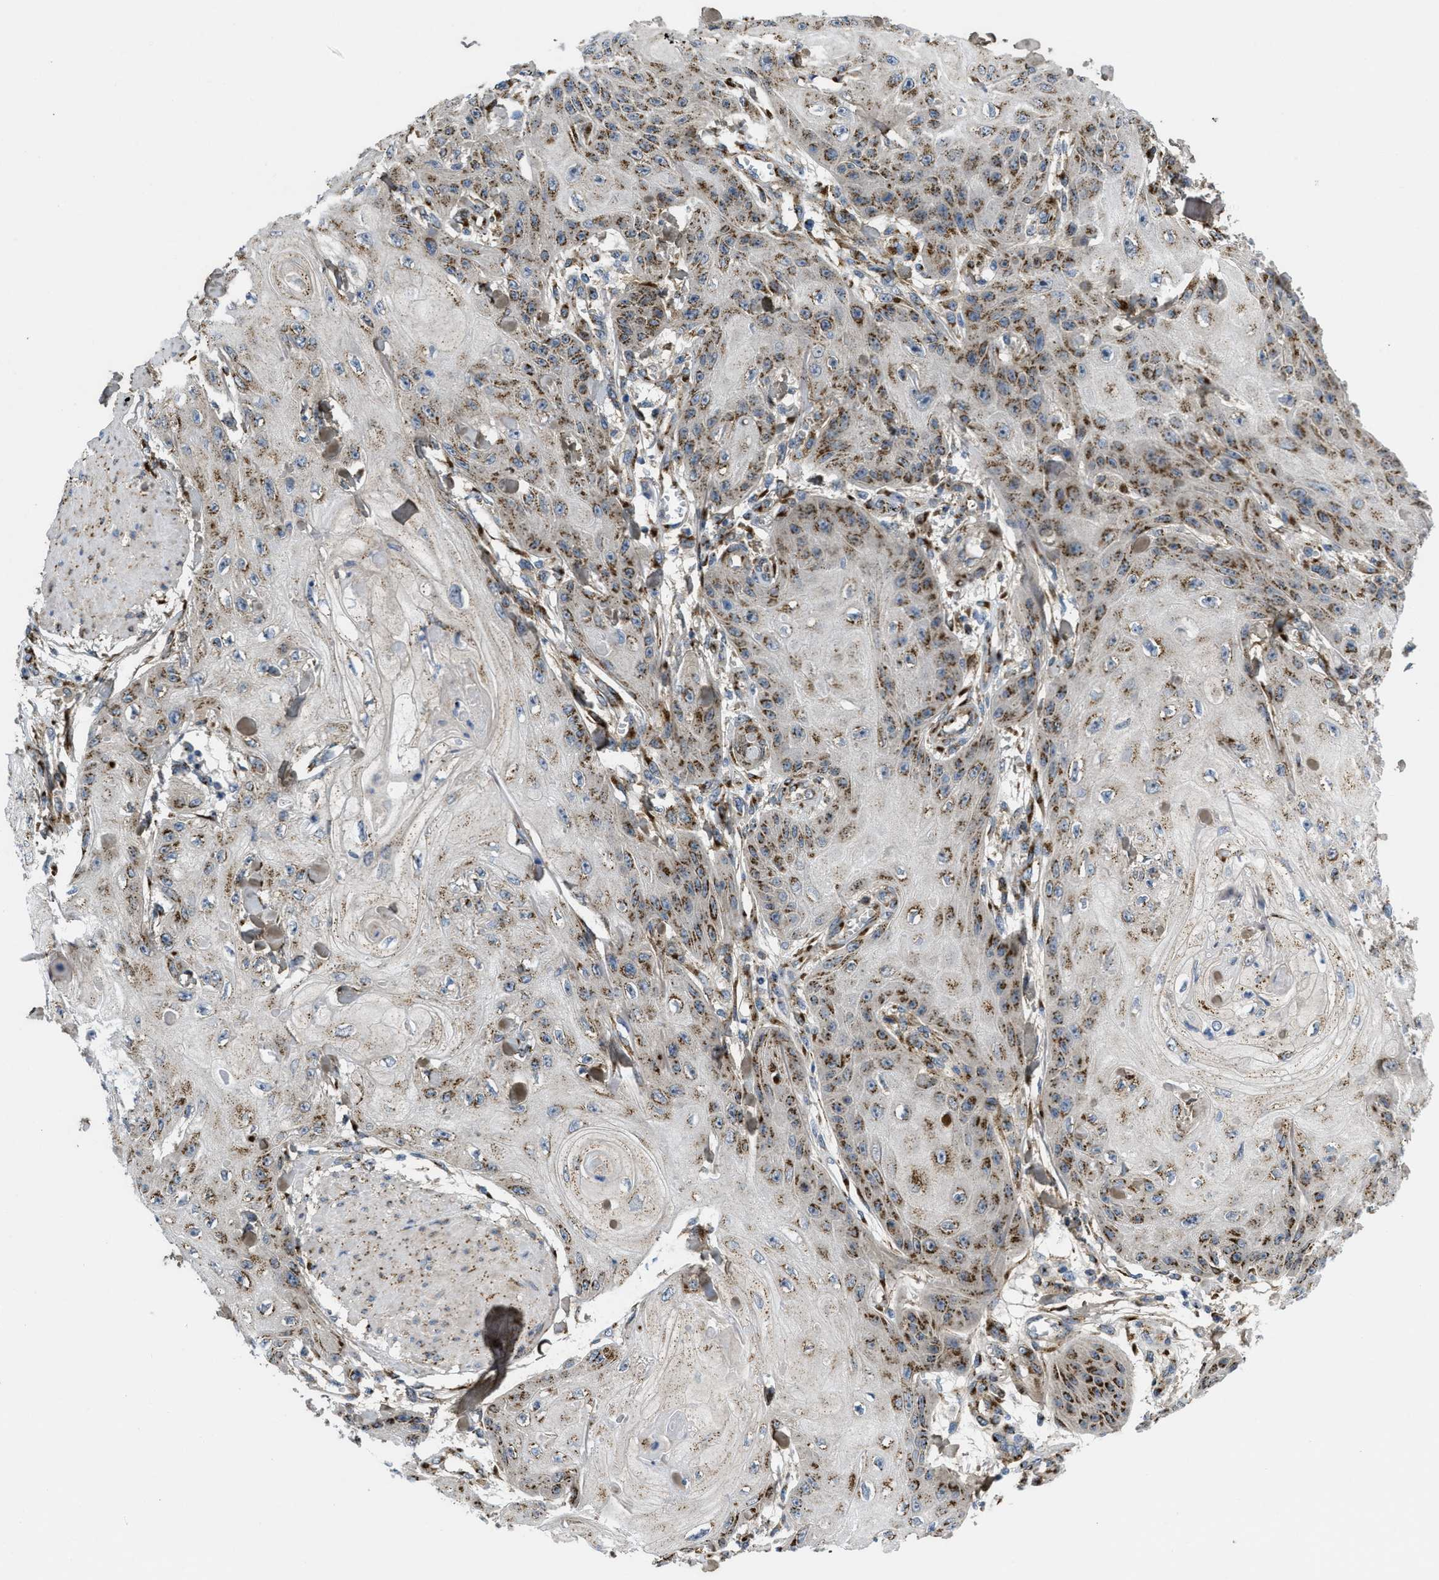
{"staining": {"intensity": "moderate", "quantity": ">75%", "location": "cytoplasmic/membranous"}, "tissue": "skin cancer", "cell_type": "Tumor cells", "image_type": "cancer", "snomed": [{"axis": "morphology", "description": "Squamous cell carcinoma, NOS"}, {"axis": "topography", "description": "Skin"}], "caption": "Human skin cancer stained for a protein (brown) displays moderate cytoplasmic/membranous positive expression in about >75% of tumor cells.", "gene": "ZNF70", "patient": {"sex": "male", "age": 74}}